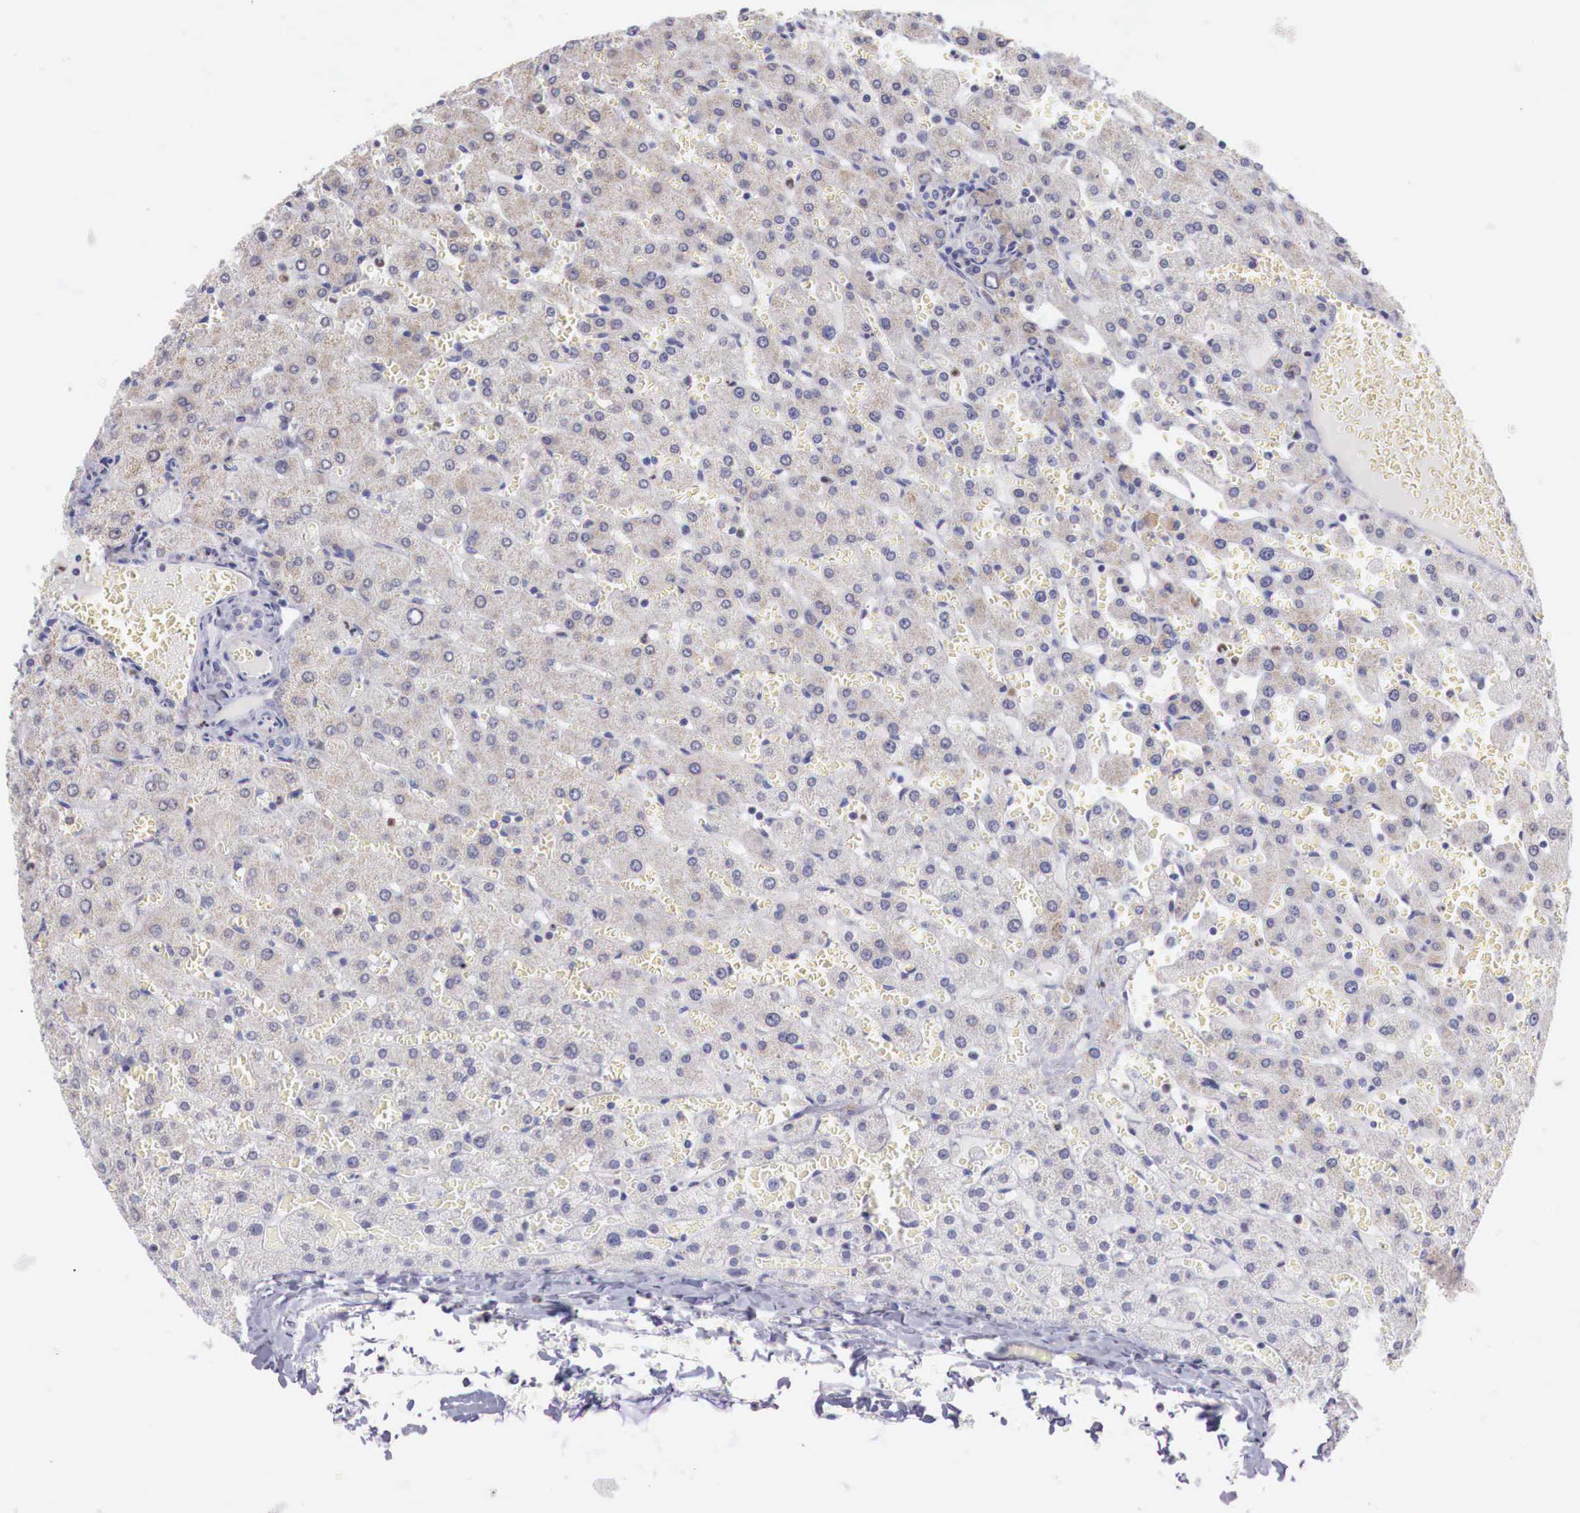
{"staining": {"intensity": "negative", "quantity": "none", "location": "none"}, "tissue": "liver", "cell_type": "Cholangiocytes", "image_type": "normal", "snomed": [{"axis": "morphology", "description": "Normal tissue, NOS"}, {"axis": "topography", "description": "Liver"}], "caption": "This photomicrograph is of normal liver stained with IHC to label a protein in brown with the nuclei are counter-stained blue. There is no expression in cholangiocytes.", "gene": "TRIM13", "patient": {"sex": "female", "age": 30}}